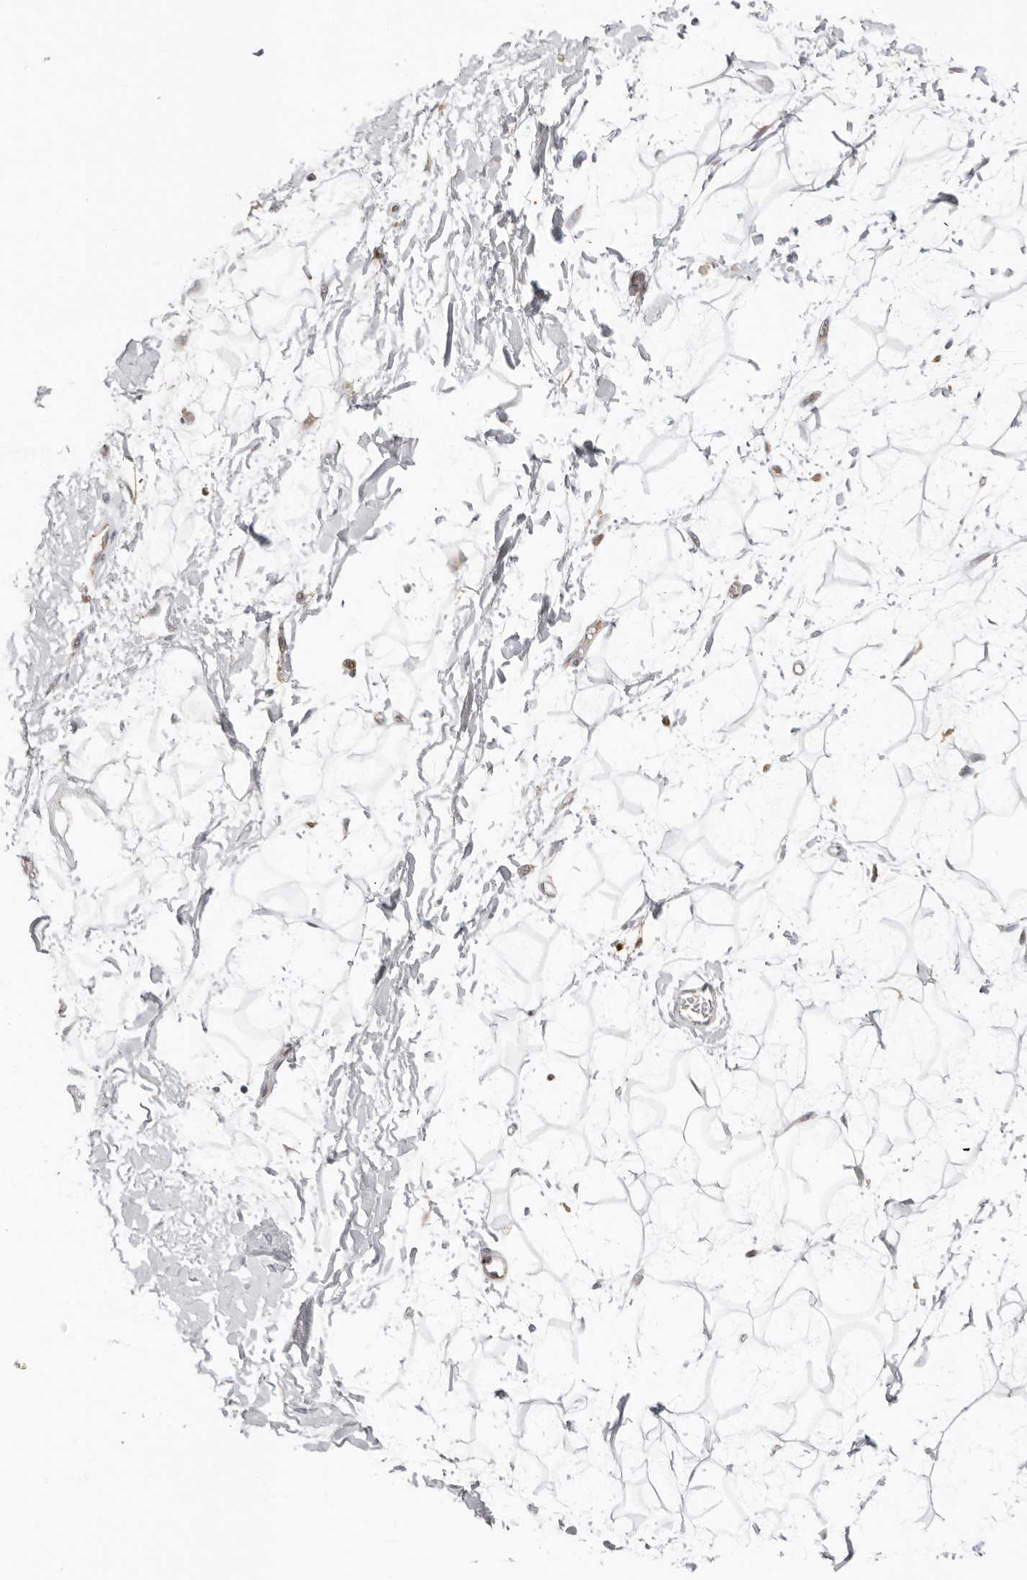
{"staining": {"intensity": "negative", "quantity": "none", "location": "none"}, "tissue": "adipose tissue", "cell_type": "Adipocytes", "image_type": "normal", "snomed": [{"axis": "morphology", "description": "Normal tissue, NOS"}, {"axis": "topography", "description": "Soft tissue"}], "caption": "A micrograph of human adipose tissue is negative for staining in adipocytes. (Immunohistochemistry, brightfield microscopy, high magnification).", "gene": "TRAPPC3", "patient": {"sex": "male", "age": 72}}